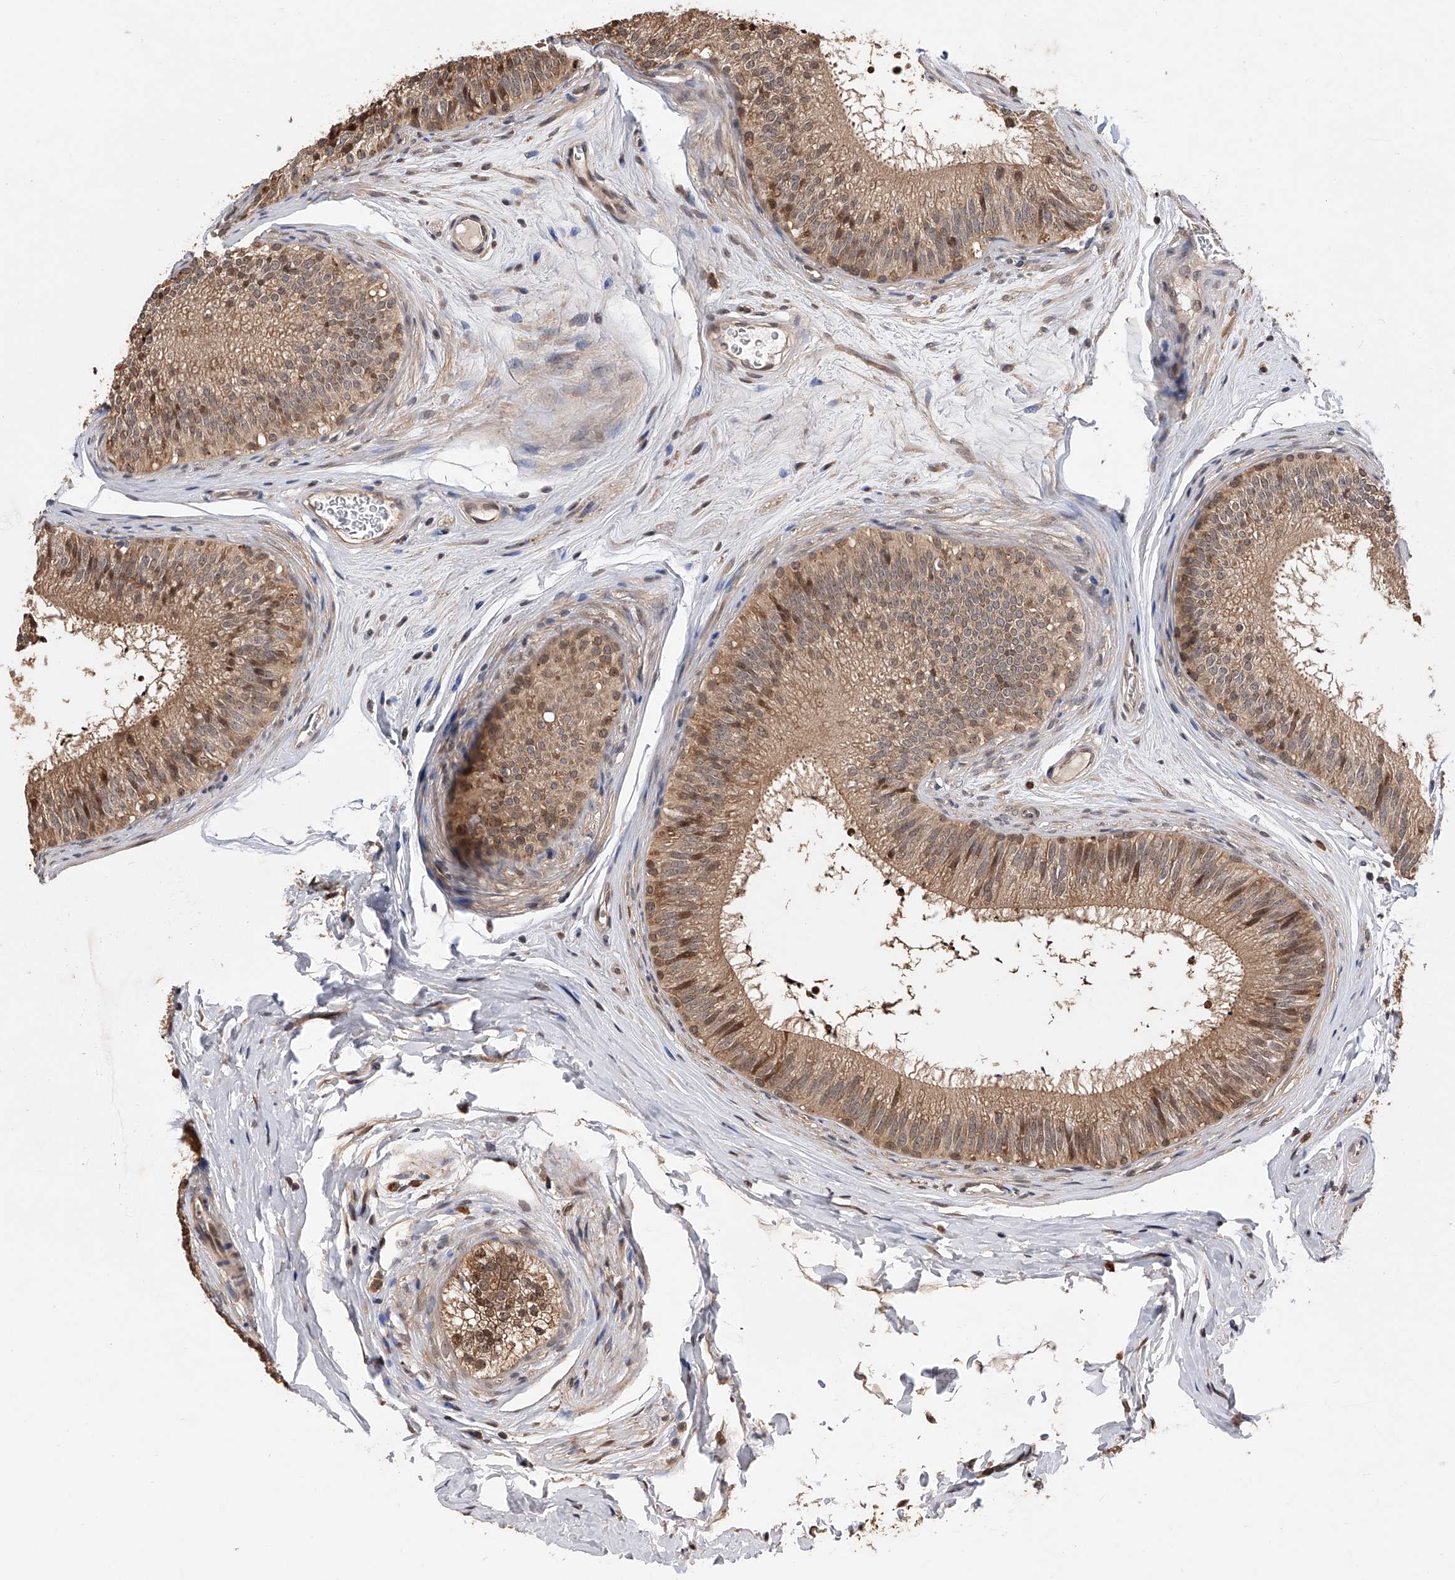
{"staining": {"intensity": "moderate", "quantity": ">75%", "location": "cytoplasmic/membranous,nuclear"}, "tissue": "epididymis", "cell_type": "Glandular cells", "image_type": "normal", "snomed": [{"axis": "morphology", "description": "Normal tissue, NOS"}, {"axis": "topography", "description": "Epididymis"}], "caption": "A medium amount of moderate cytoplasmic/membranous,nuclear expression is appreciated in approximately >75% of glandular cells in benign epididymis.", "gene": "GMDS", "patient": {"sex": "male", "age": 29}}